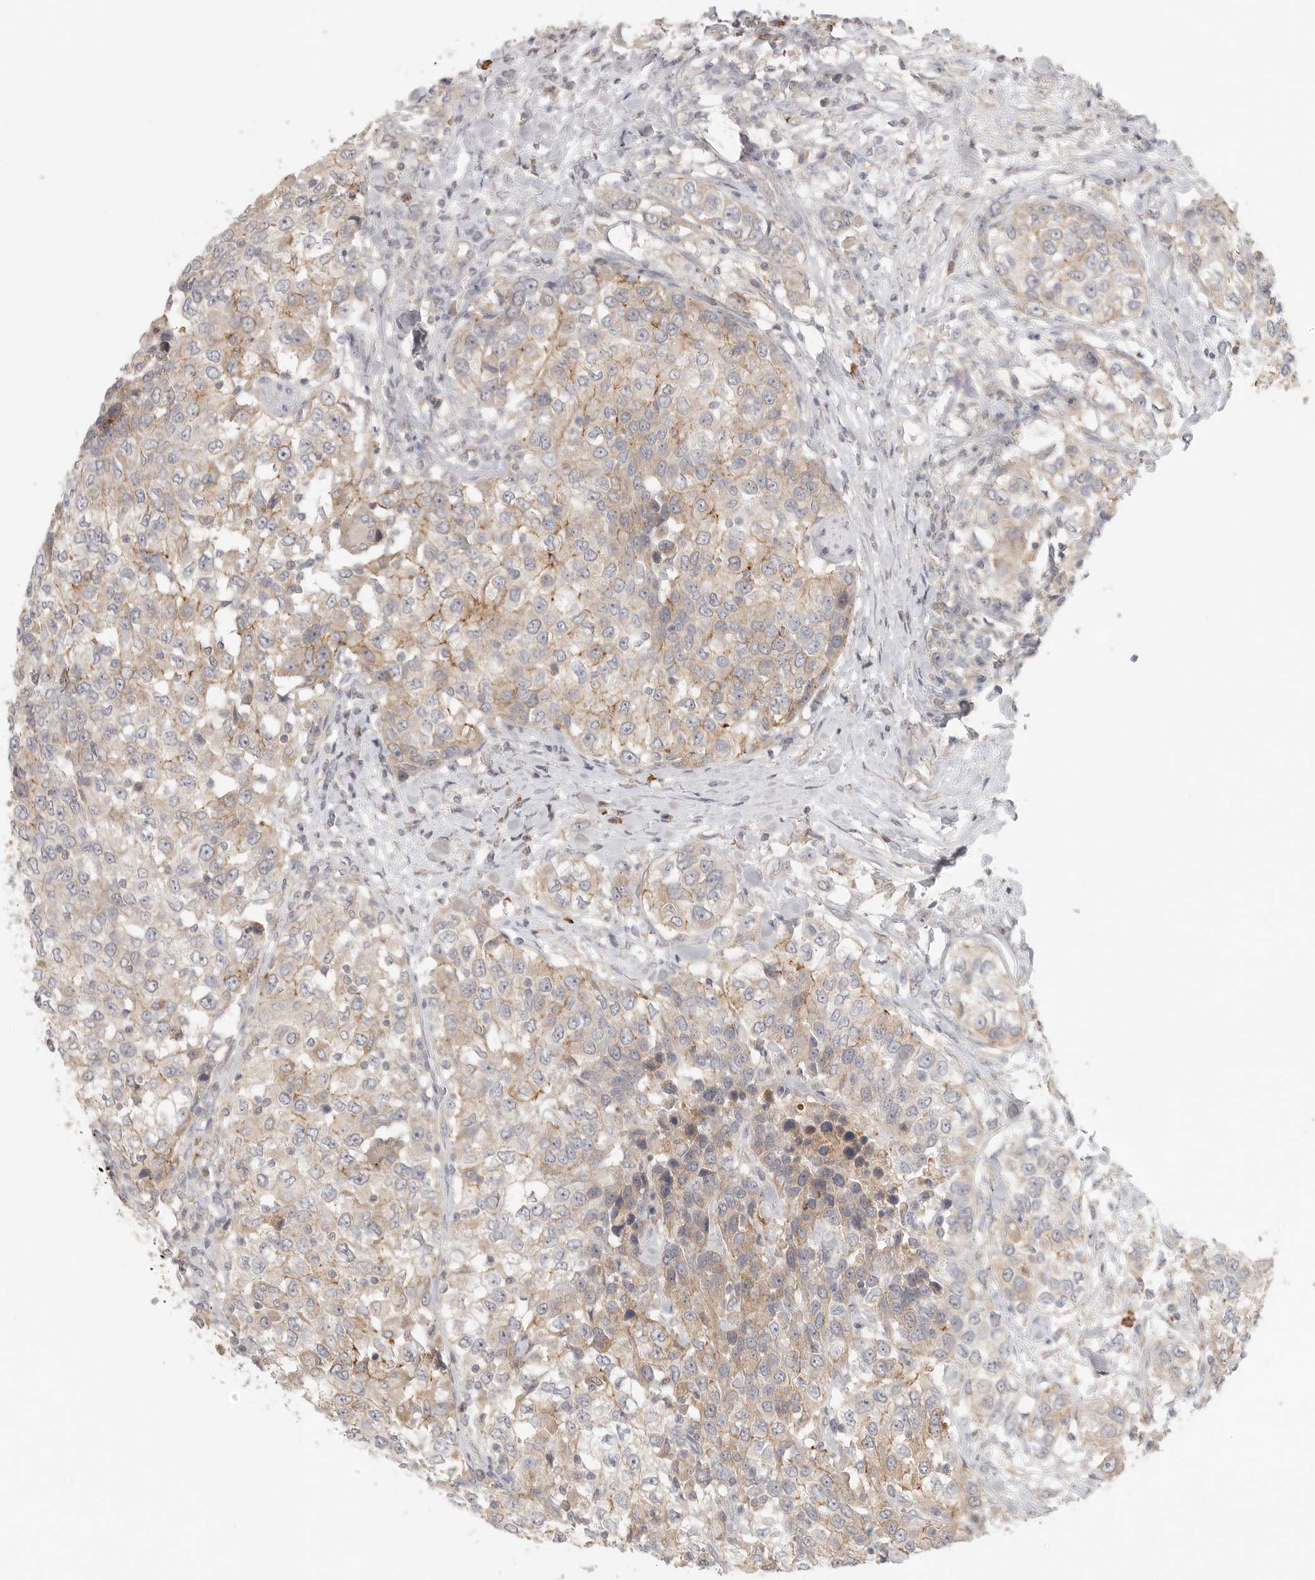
{"staining": {"intensity": "moderate", "quantity": "25%-75%", "location": "cytoplasmic/membranous"}, "tissue": "urothelial cancer", "cell_type": "Tumor cells", "image_type": "cancer", "snomed": [{"axis": "morphology", "description": "Urothelial carcinoma, High grade"}, {"axis": "topography", "description": "Urinary bladder"}], "caption": "Immunohistochemical staining of urothelial cancer exhibits moderate cytoplasmic/membranous protein positivity in approximately 25%-75% of tumor cells.", "gene": "SLC25A36", "patient": {"sex": "female", "age": 80}}